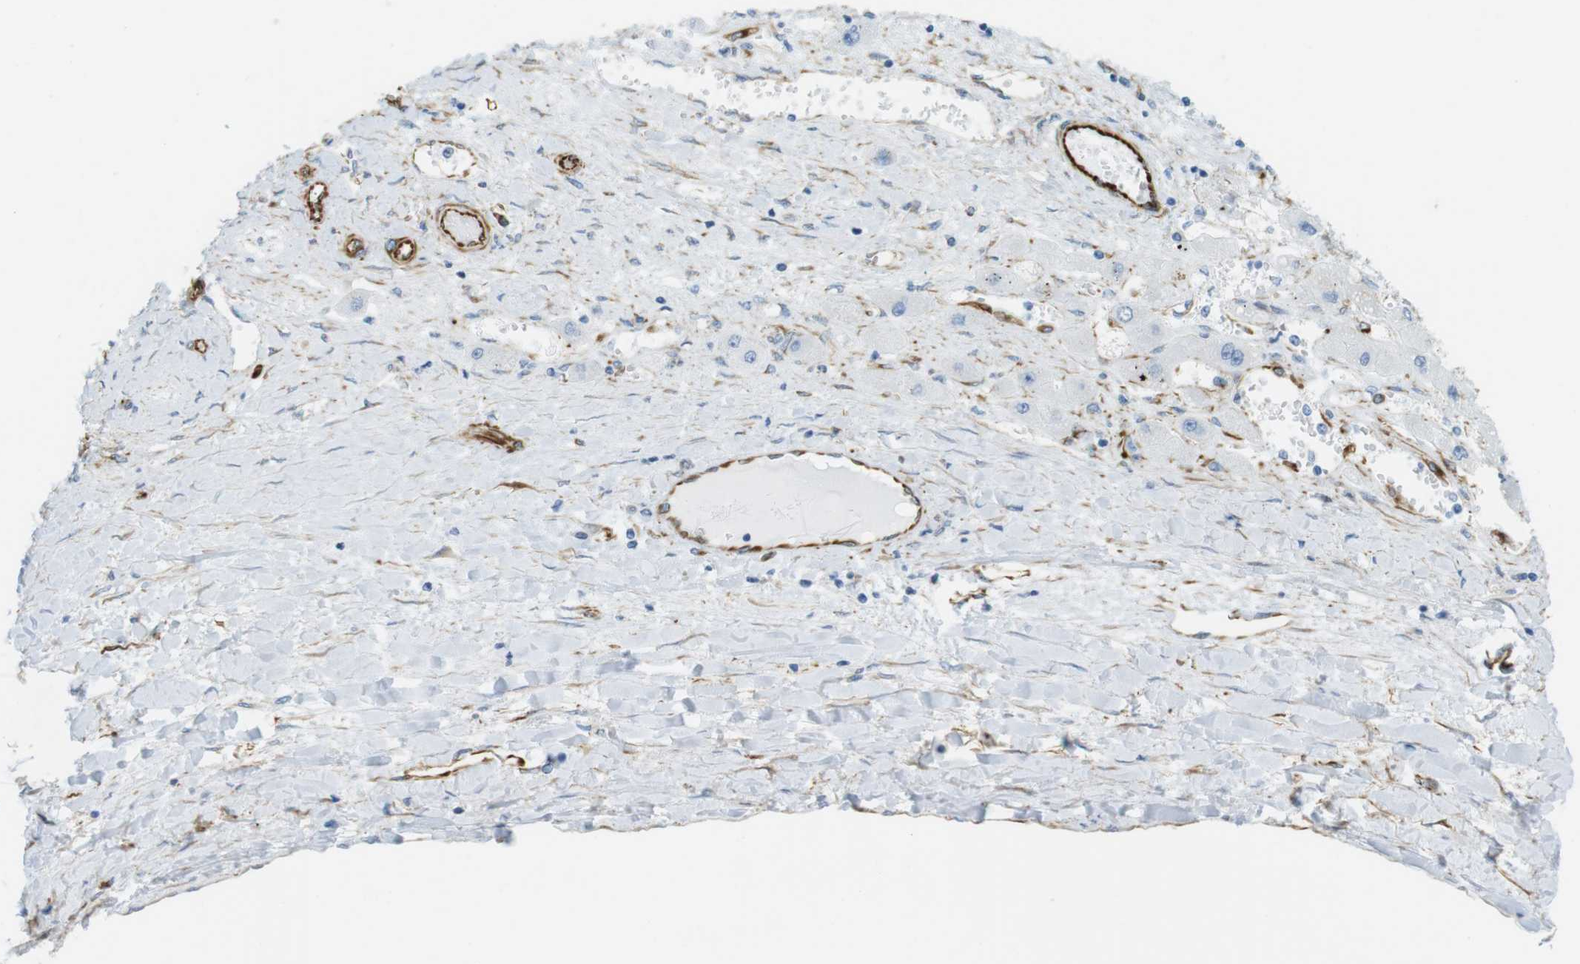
{"staining": {"intensity": "negative", "quantity": "none", "location": "none"}, "tissue": "liver cancer", "cell_type": "Tumor cells", "image_type": "cancer", "snomed": [{"axis": "morphology", "description": "Carcinoma, Hepatocellular, NOS"}, {"axis": "topography", "description": "Liver"}], "caption": "Tumor cells are negative for brown protein staining in hepatocellular carcinoma (liver).", "gene": "MS4A10", "patient": {"sex": "female", "age": 61}}